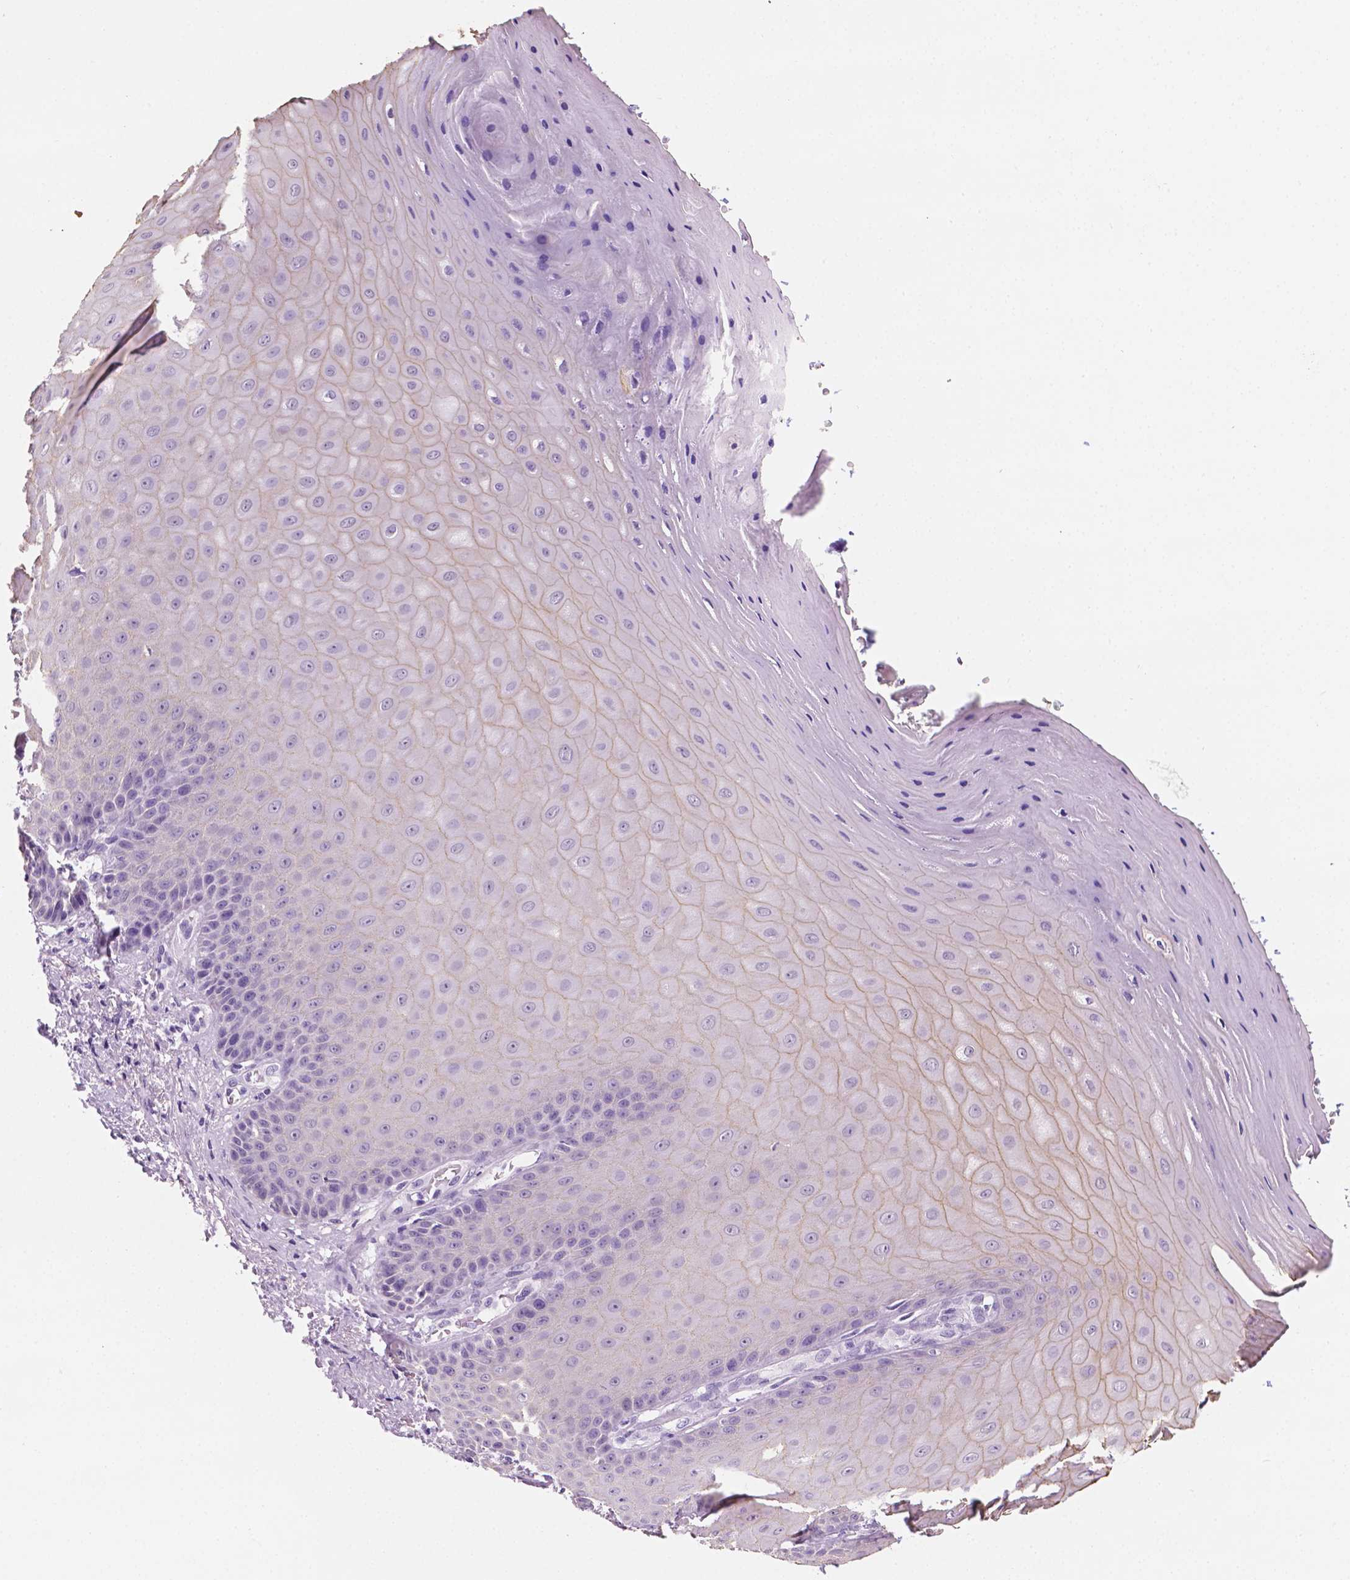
{"staining": {"intensity": "moderate", "quantity": "25%-75%", "location": "cytoplasmic/membranous"}, "tissue": "vagina", "cell_type": "Squamous epithelial cells", "image_type": "normal", "snomed": [{"axis": "morphology", "description": "Normal tissue, NOS"}, {"axis": "topography", "description": "Vagina"}], "caption": "Protein staining reveals moderate cytoplasmic/membranous expression in about 25%-75% of squamous epithelial cells in normal vagina.", "gene": "PPL", "patient": {"sex": "female", "age": 83}}